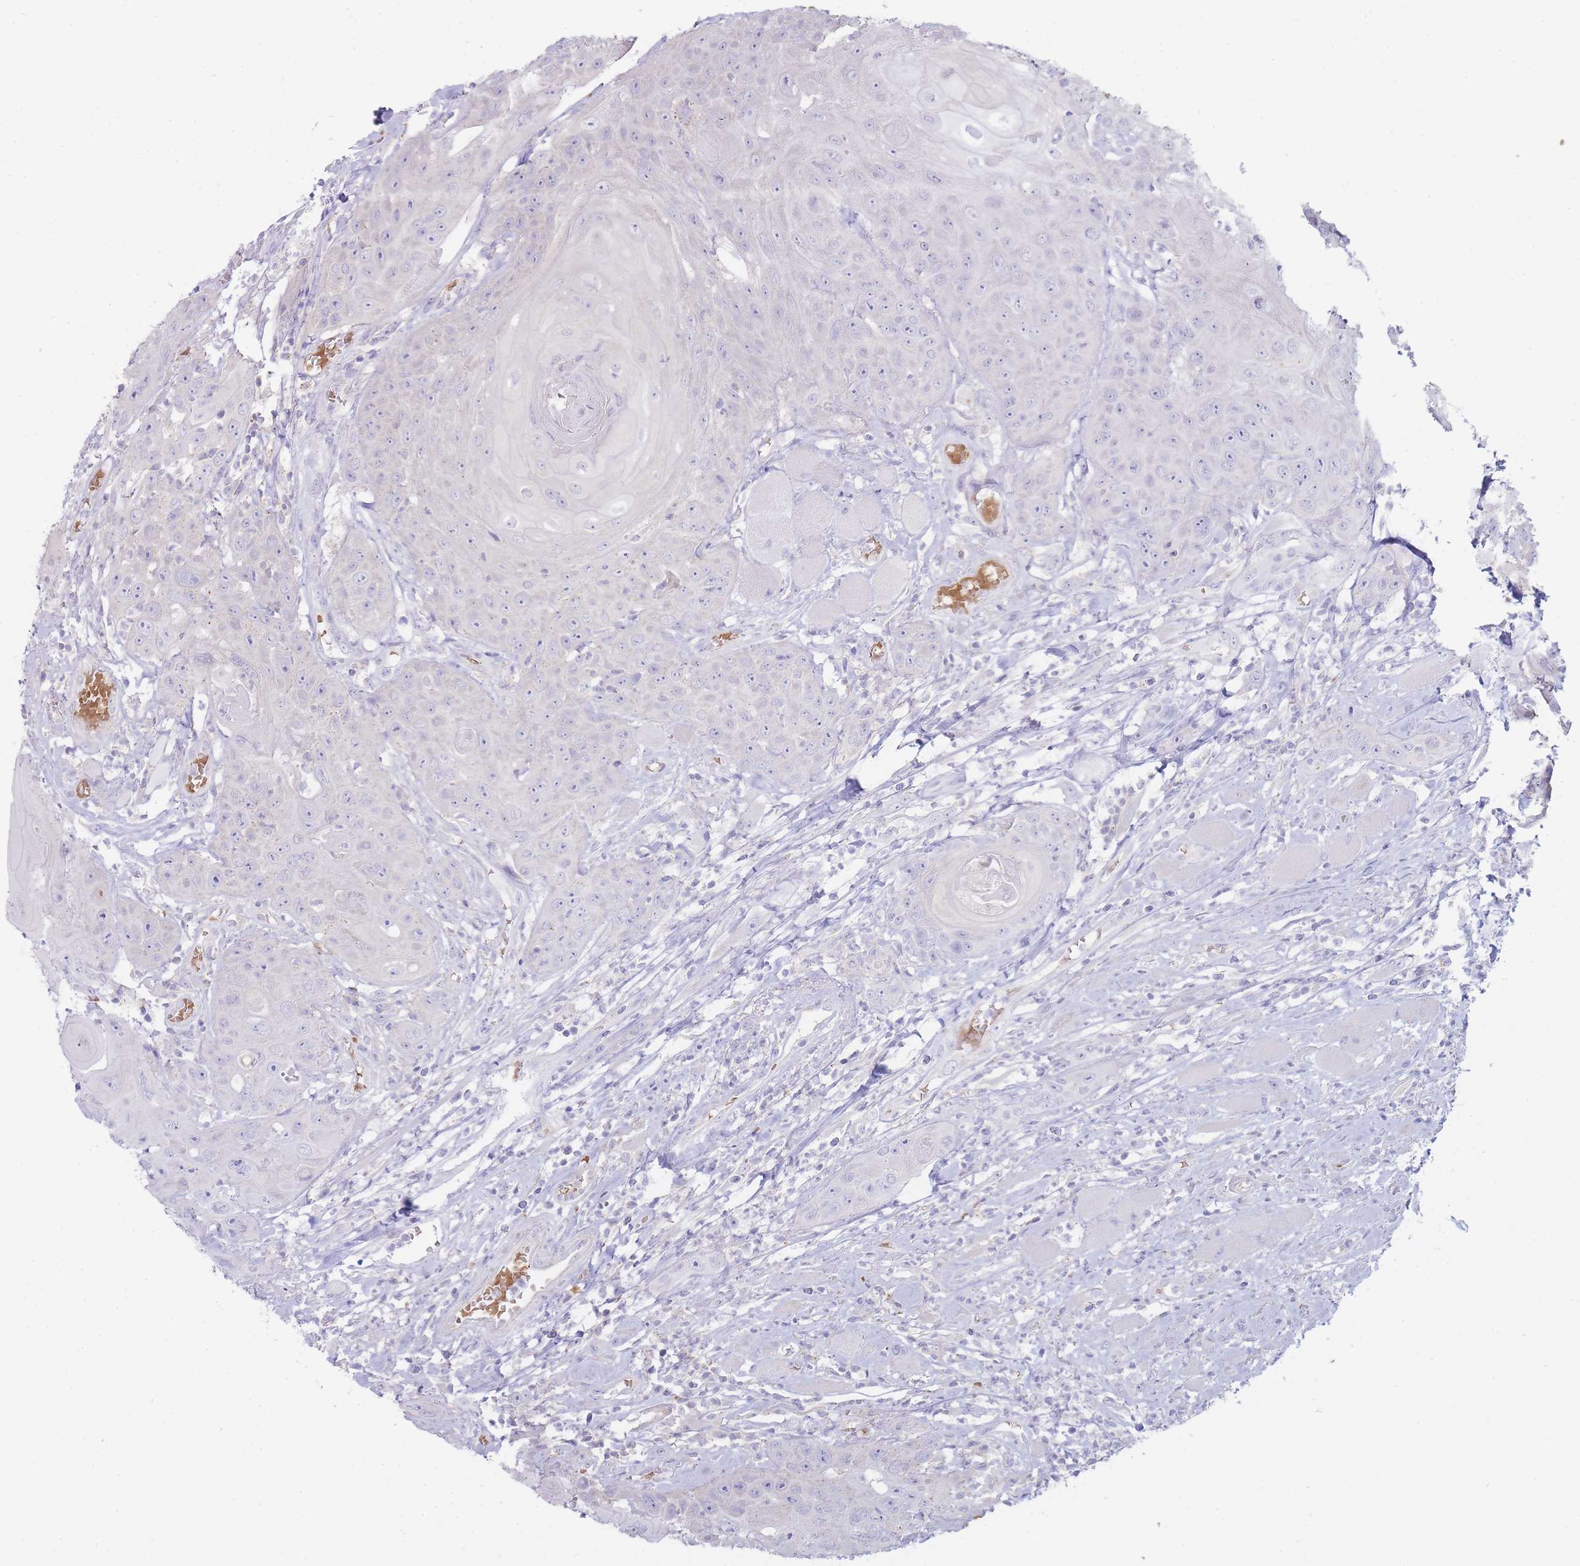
{"staining": {"intensity": "negative", "quantity": "none", "location": "none"}, "tissue": "head and neck cancer", "cell_type": "Tumor cells", "image_type": "cancer", "snomed": [{"axis": "morphology", "description": "Squamous cell carcinoma, NOS"}, {"axis": "topography", "description": "Head-Neck"}], "caption": "Head and neck squamous cell carcinoma stained for a protein using immunohistochemistry displays no expression tumor cells.", "gene": "HBG2", "patient": {"sex": "female", "age": 59}}